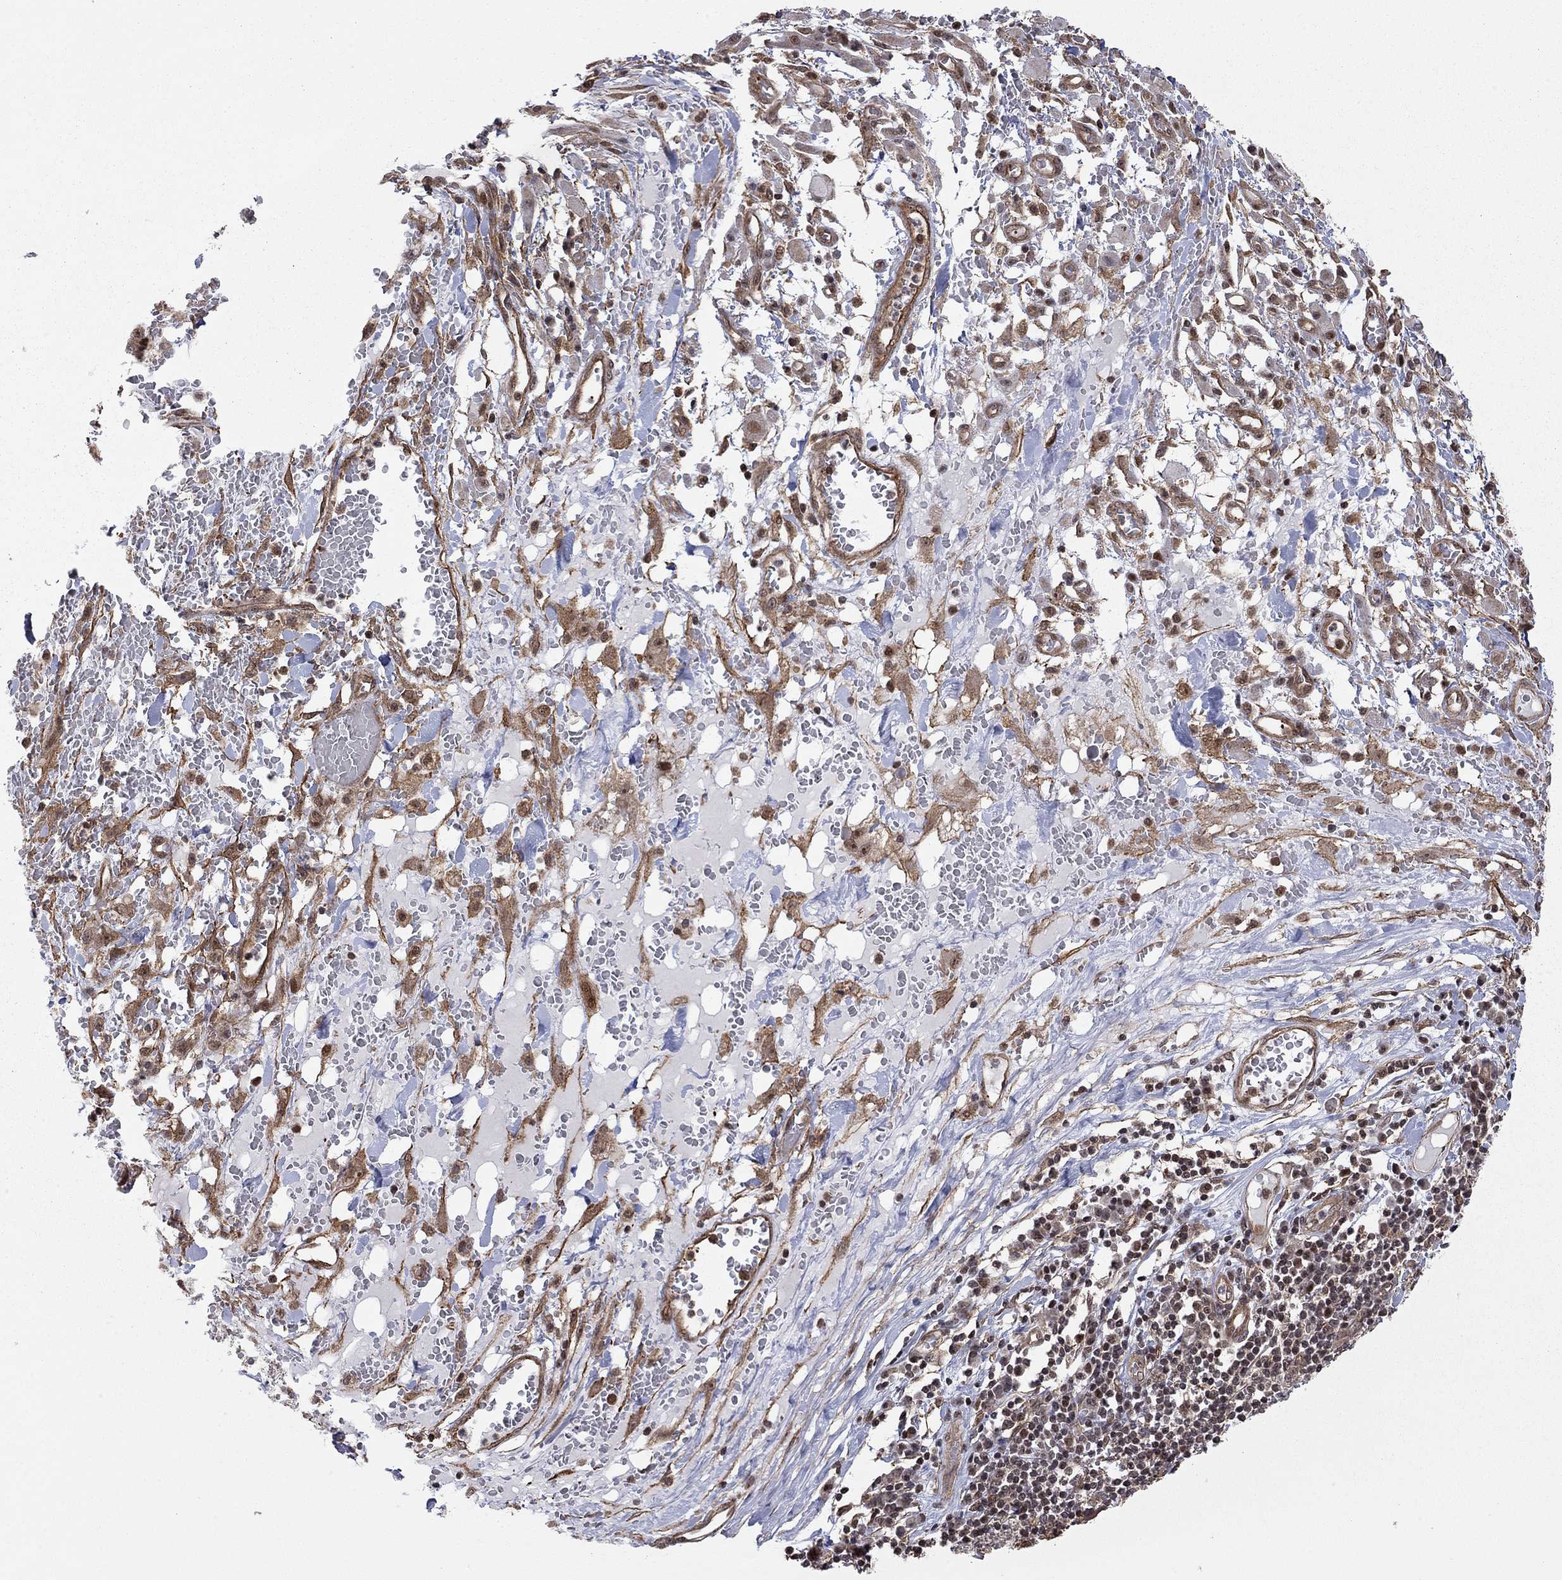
{"staining": {"intensity": "moderate", "quantity": "25%-75%", "location": "cytoplasmic/membranous,nuclear"}, "tissue": "melanoma", "cell_type": "Tumor cells", "image_type": "cancer", "snomed": [{"axis": "morphology", "description": "Malignant melanoma, NOS"}, {"axis": "topography", "description": "Skin"}], "caption": "There is medium levels of moderate cytoplasmic/membranous and nuclear expression in tumor cells of malignant melanoma, as demonstrated by immunohistochemical staining (brown color).", "gene": "TDP1", "patient": {"sex": "female", "age": 91}}